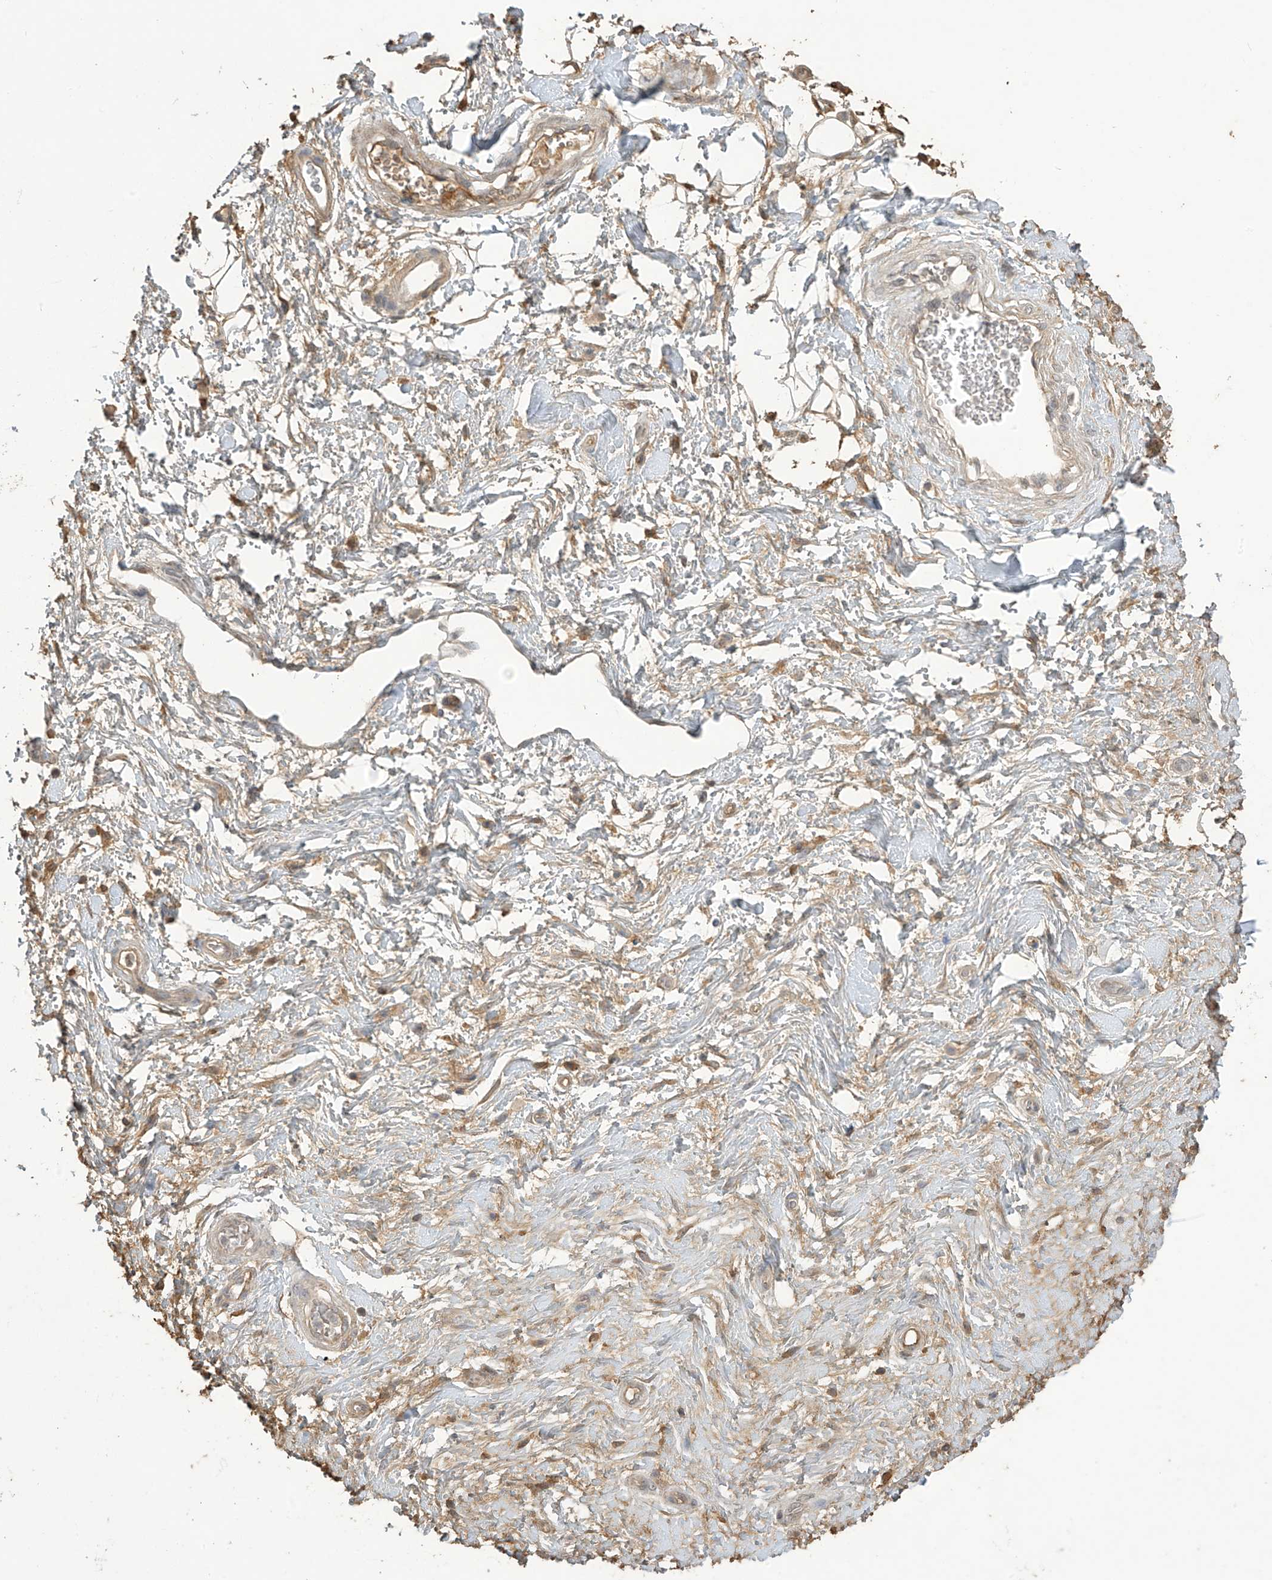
{"staining": {"intensity": "moderate", "quantity": ">75%", "location": "cytoplasmic/membranous"}, "tissue": "adipose tissue", "cell_type": "Adipocytes", "image_type": "normal", "snomed": [{"axis": "morphology", "description": "Normal tissue, NOS"}, {"axis": "morphology", "description": "Adenocarcinoma, NOS"}, {"axis": "topography", "description": "Pancreas"}, {"axis": "topography", "description": "Peripheral nerve tissue"}], "caption": "Immunohistochemistry (IHC) photomicrograph of benign human adipose tissue stained for a protein (brown), which shows medium levels of moderate cytoplasmic/membranous staining in approximately >75% of adipocytes.", "gene": "SLFN14", "patient": {"sex": "male", "age": 59}}